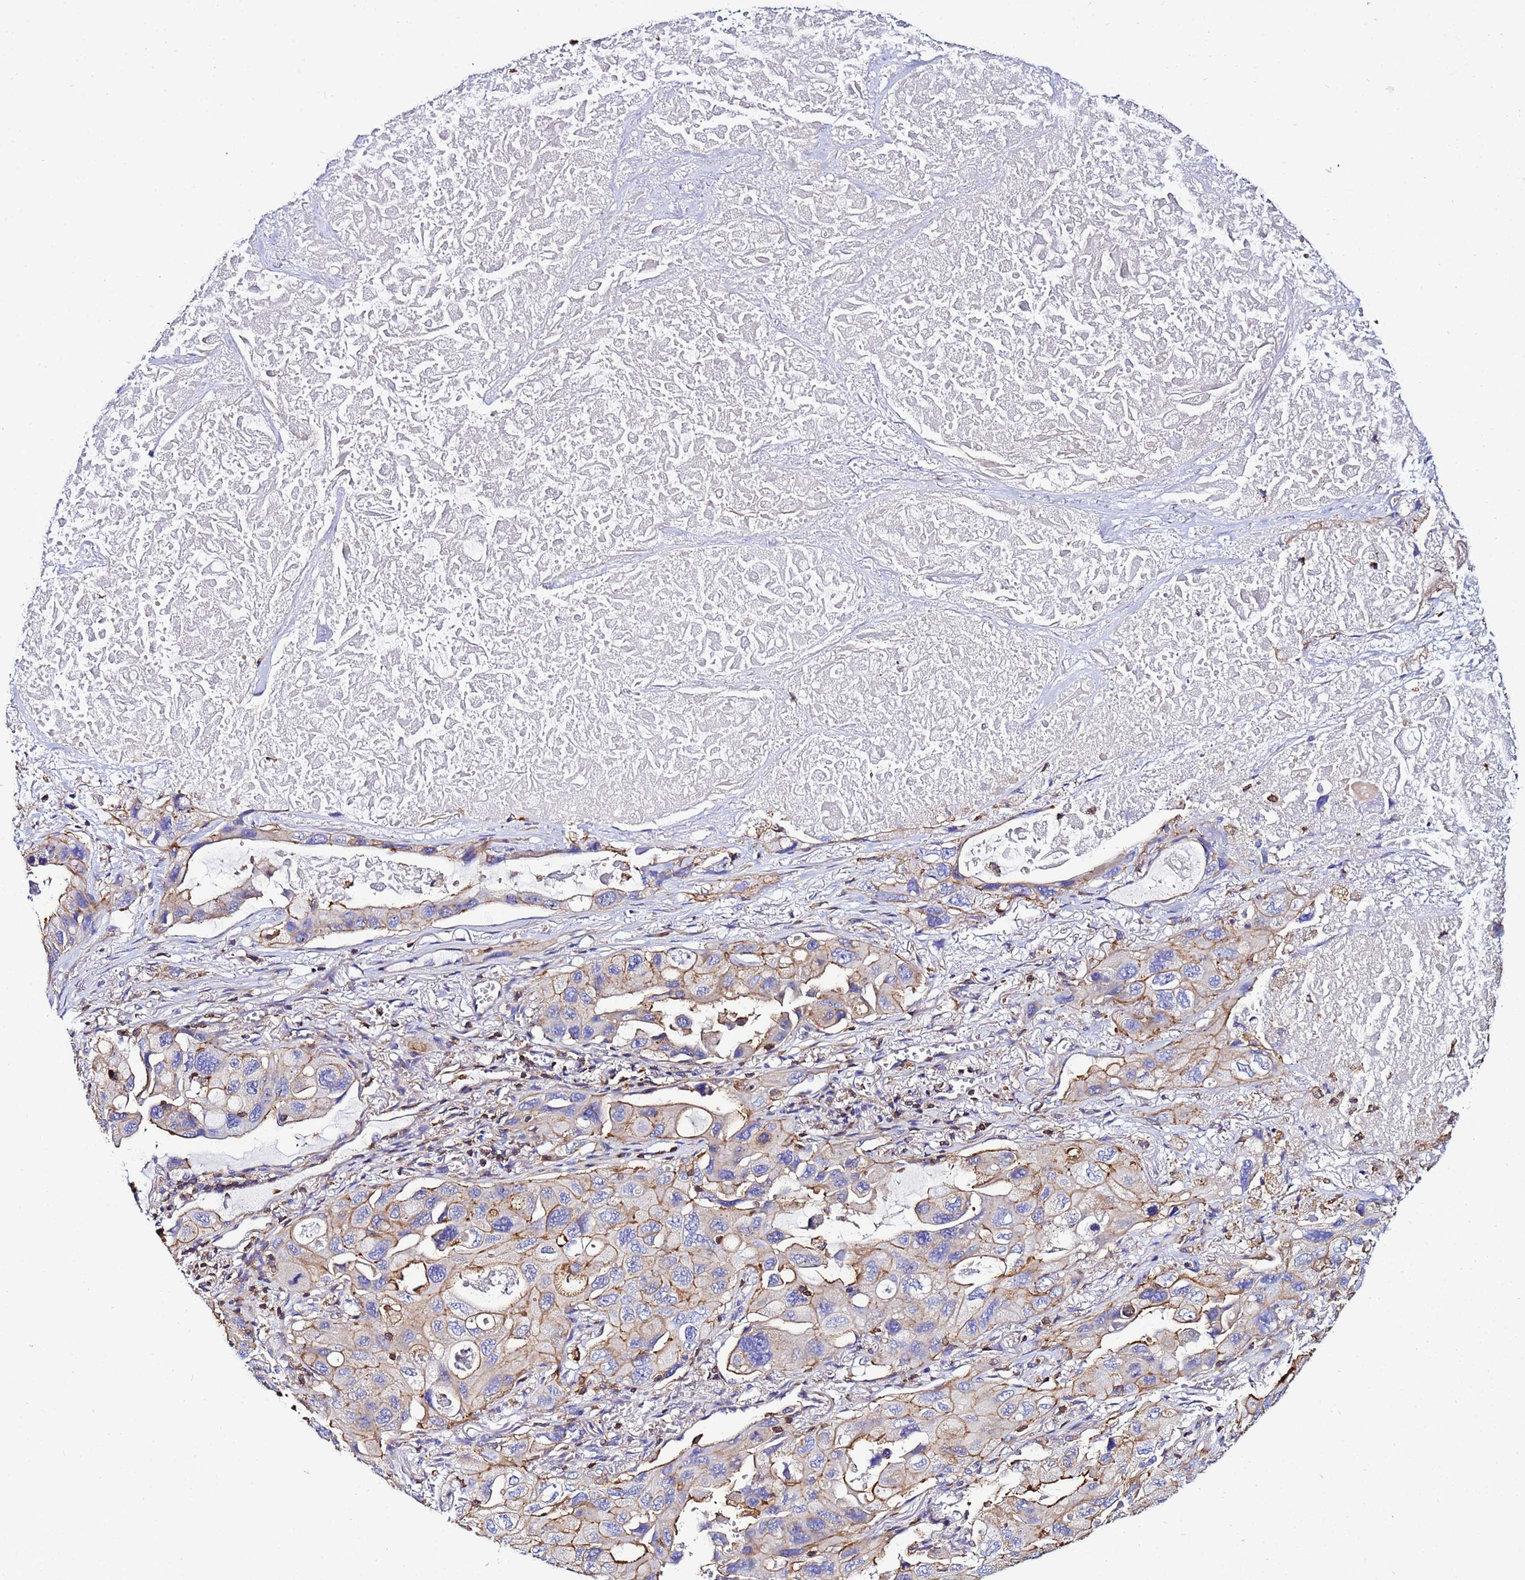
{"staining": {"intensity": "moderate", "quantity": "25%-75%", "location": "cytoplasmic/membranous"}, "tissue": "lung cancer", "cell_type": "Tumor cells", "image_type": "cancer", "snomed": [{"axis": "morphology", "description": "Squamous cell carcinoma, NOS"}, {"axis": "topography", "description": "Lung"}], "caption": "Immunohistochemical staining of human lung cancer (squamous cell carcinoma) displays medium levels of moderate cytoplasmic/membranous protein staining in approximately 25%-75% of tumor cells.", "gene": "ACTB", "patient": {"sex": "female", "age": 73}}